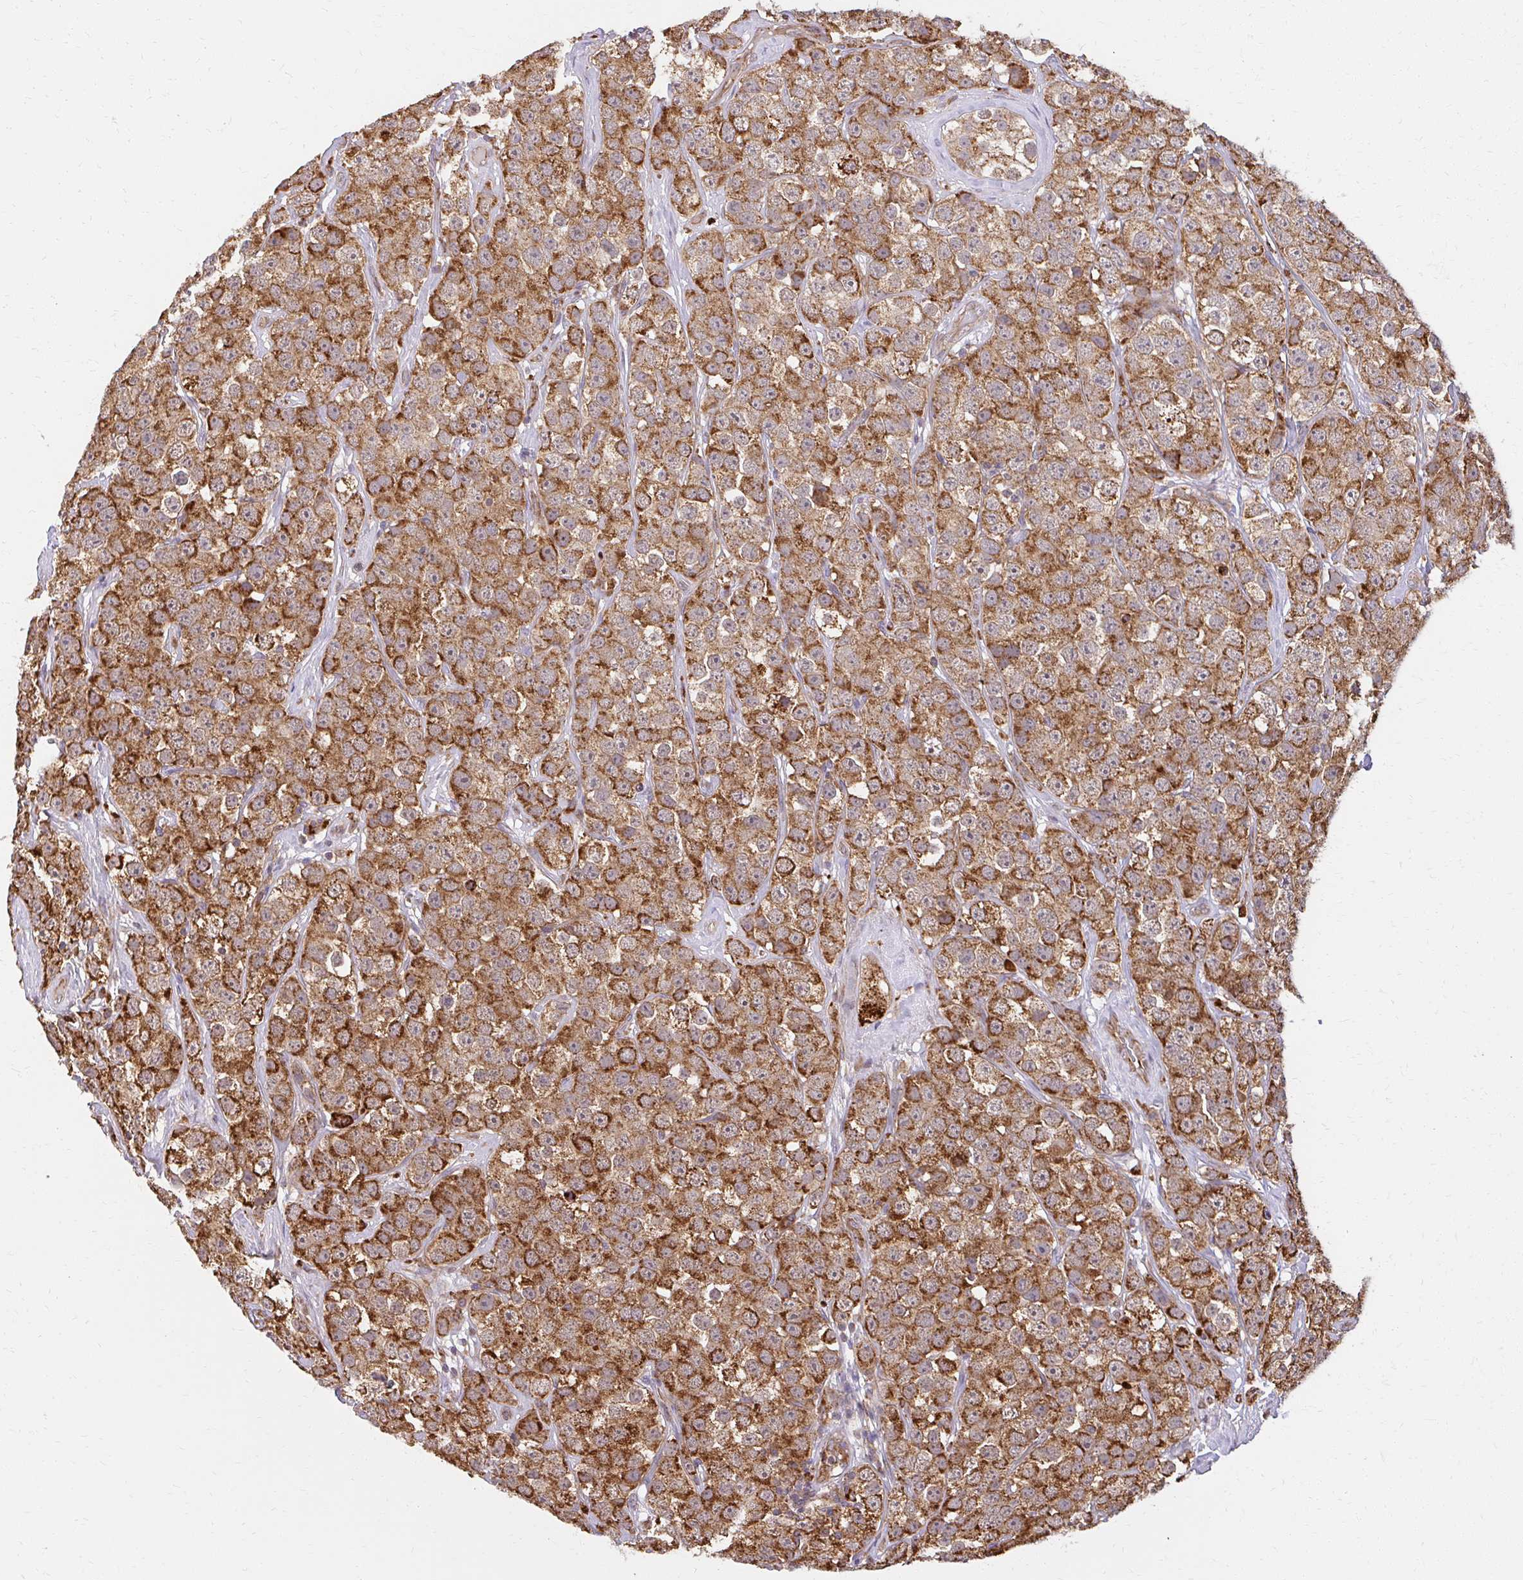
{"staining": {"intensity": "strong", "quantity": ">75%", "location": "cytoplasmic/membranous"}, "tissue": "testis cancer", "cell_type": "Tumor cells", "image_type": "cancer", "snomed": [{"axis": "morphology", "description": "Seminoma, NOS"}, {"axis": "topography", "description": "Testis"}], "caption": "Immunohistochemical staining of testis seminoma displays high levels of strong cytoplasmic/membranous positivity in about >75% of tumor cells.", "gene": "GNS", "patient": {"sex": "male", "age": 28}}